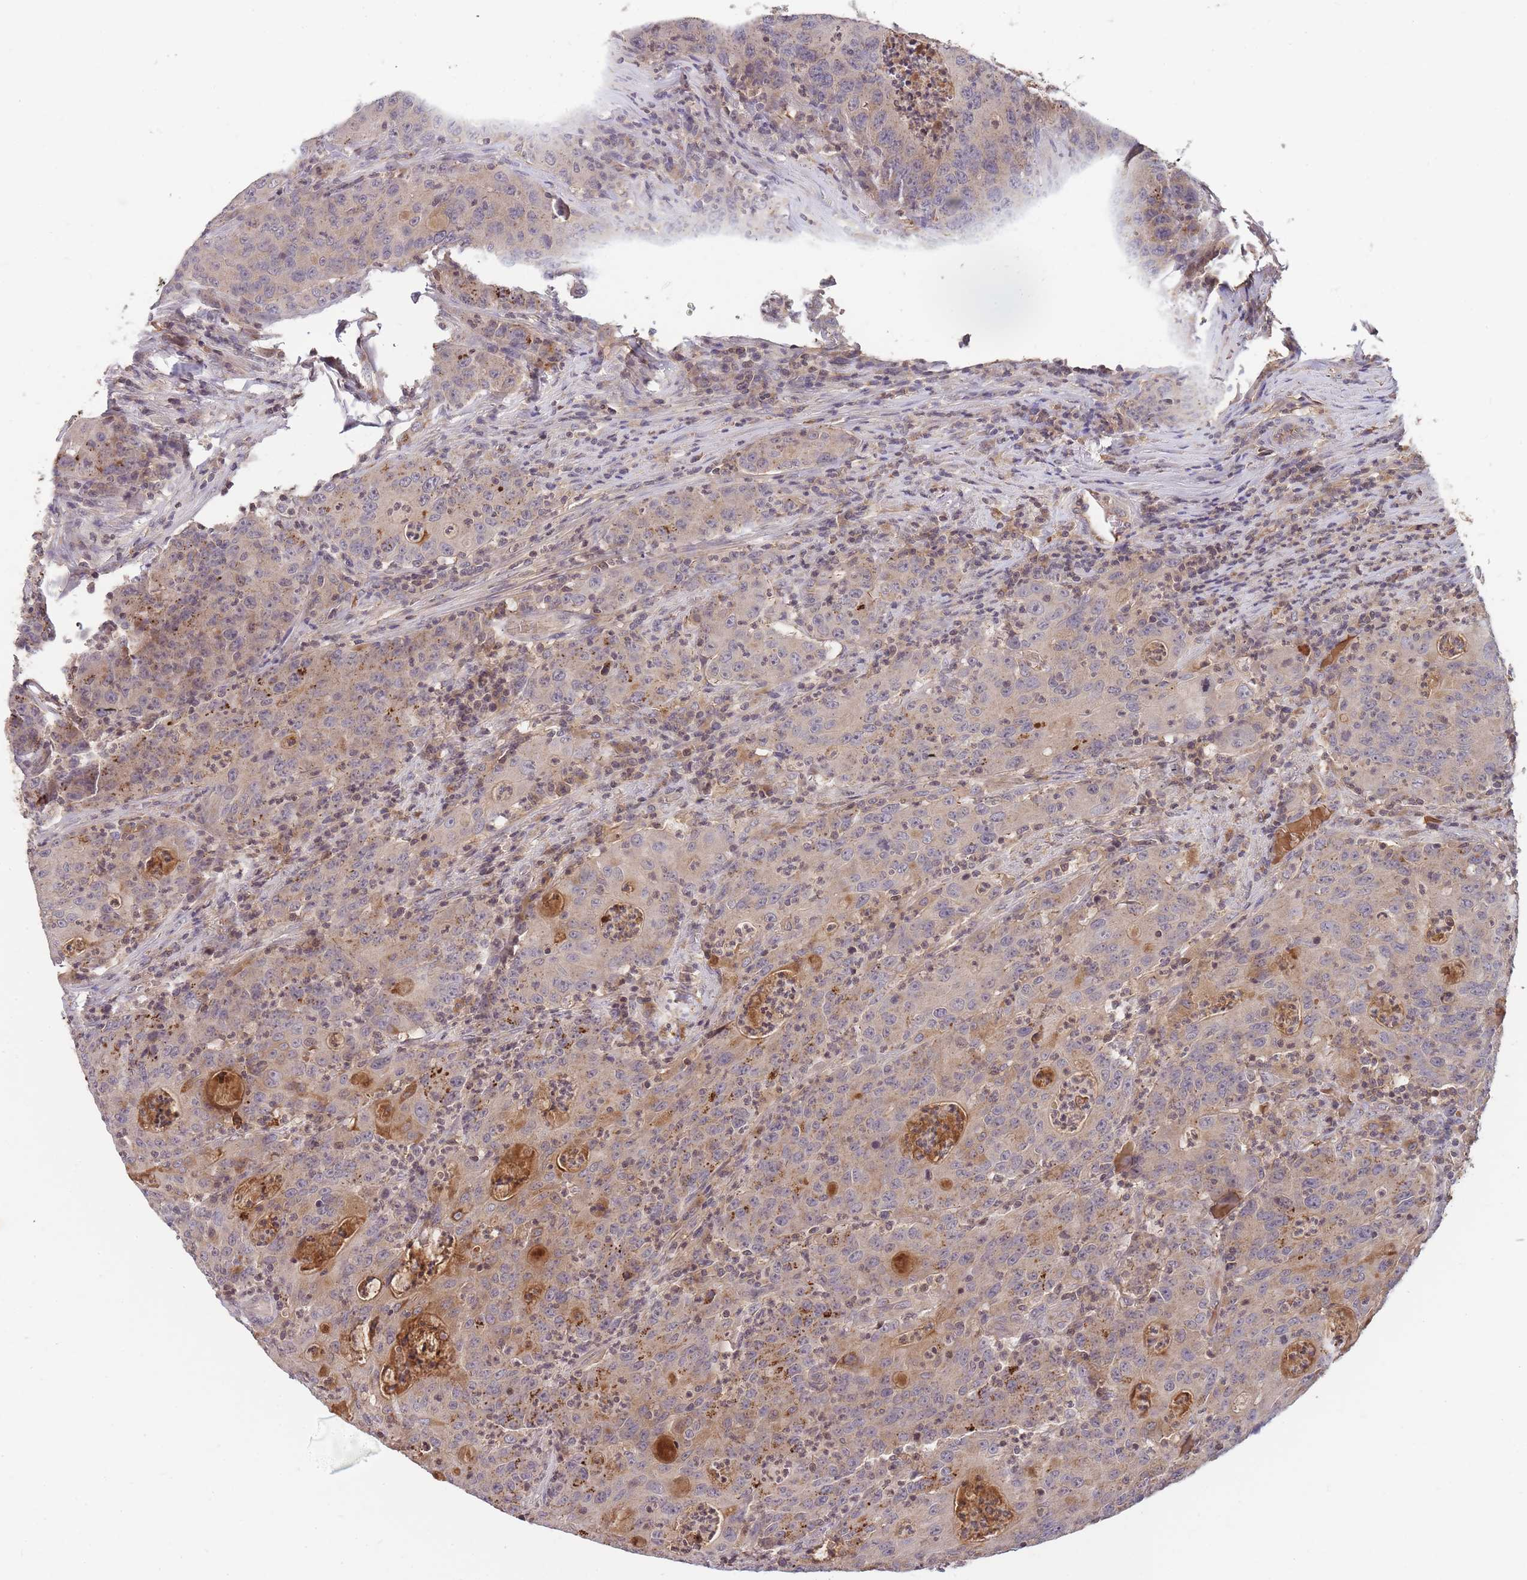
{"staining": {"intensity": "moderate", "quantity": "<25%", "location": "cytoplasmic/membranous"}, "tissue": "colorectal cancer", "cell_type": "Tumor cells", "image_type": "cancer", "snomed": [{"axis": "morphology", "description": "Adenocarcinoma, NOS"}, {"axis": "topography", "description": "Colon"}], "caption": "Protein expression analysis of human adenocarcinoma (colorectal) reveals moderate cytoplasmic/membranous positivity in about <25% of tumor cells. (DAB (3,3'-diaminobenzidine) IHC, brown staining for protein, blue staining for nuclei).", "gene": "RALGDS", "patient": {"sex": "male", "age": 83}}